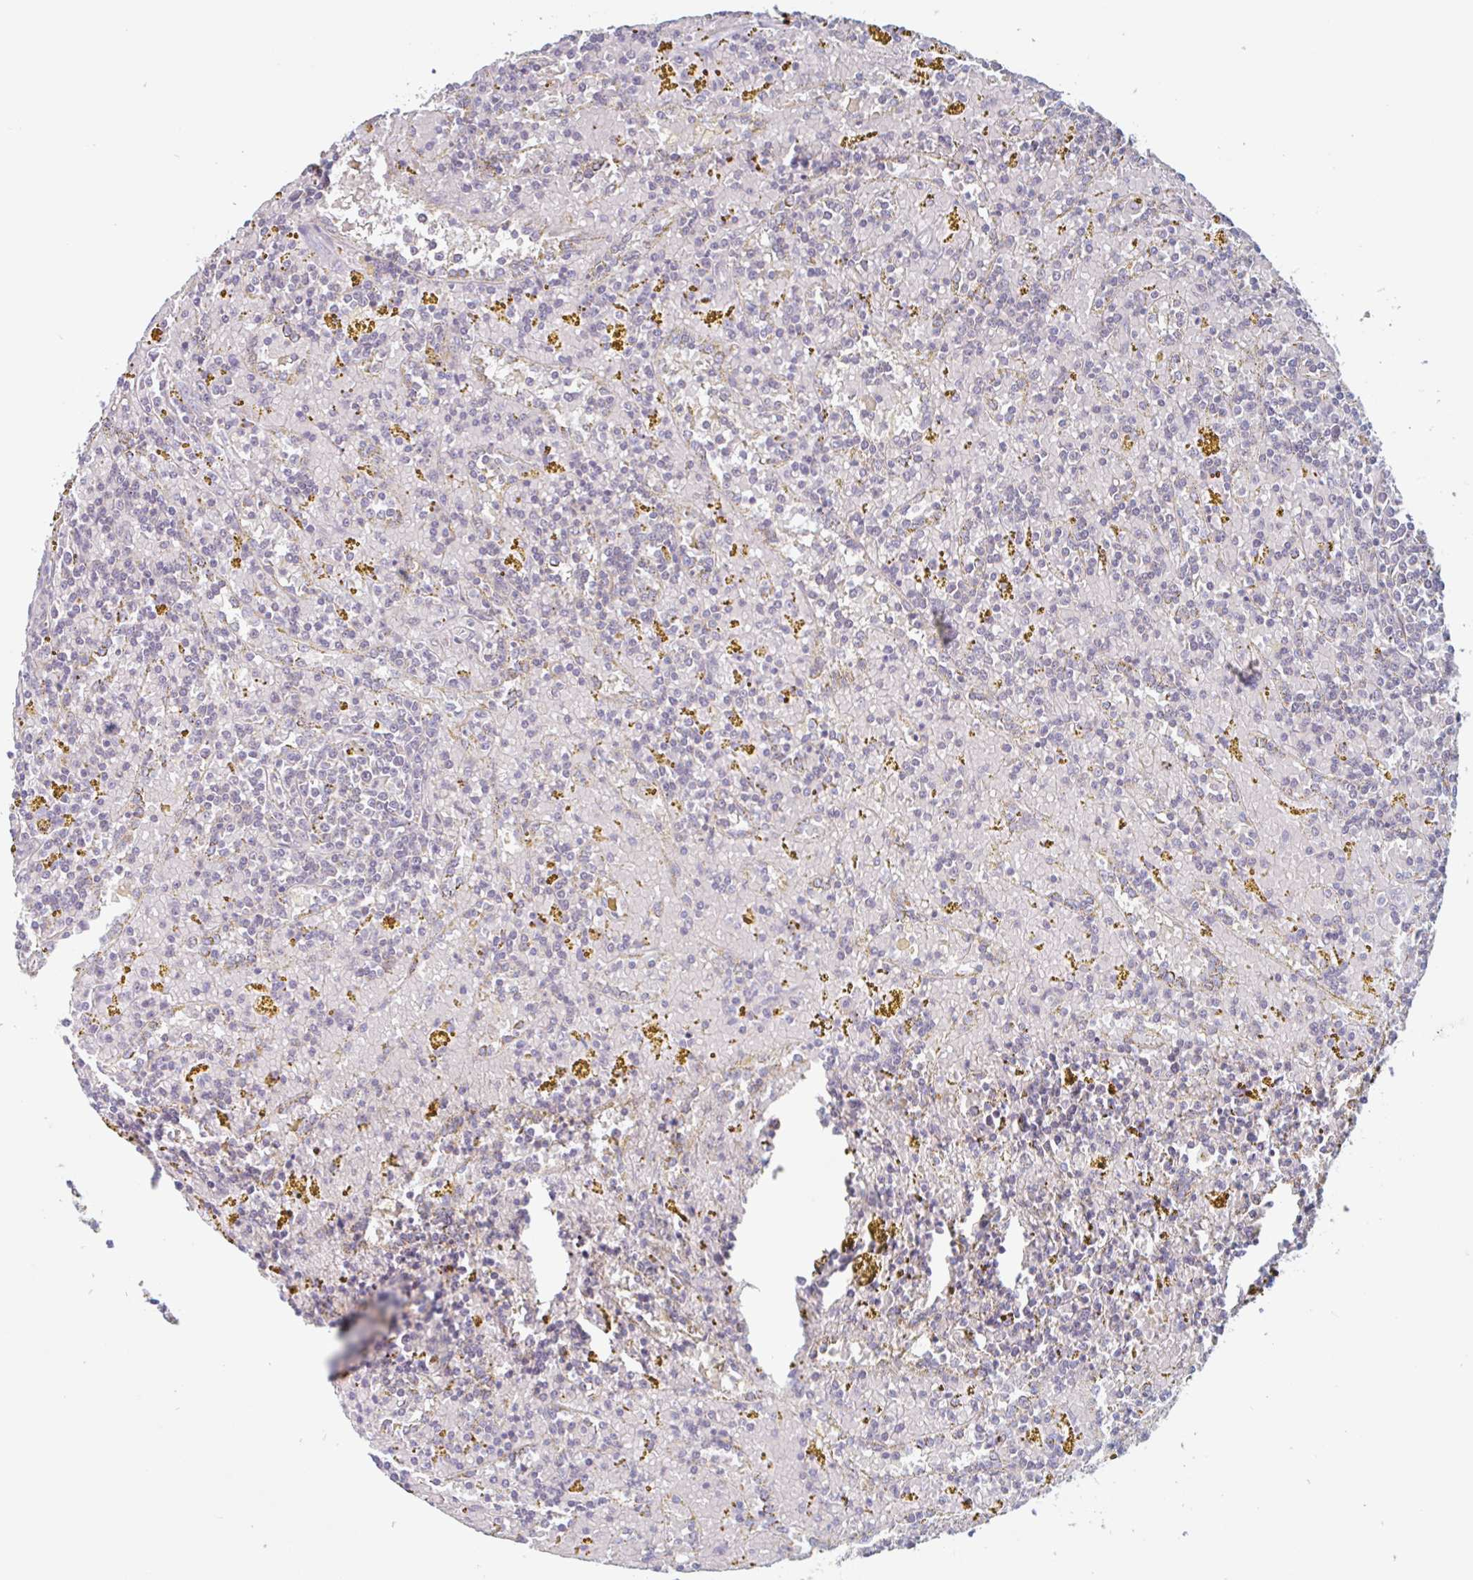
{"staining": {"intensity": "negative", "quantity": "none", "location": "none"}, "tissue": "lymphoma", "cell_type": "Tumor cells", "image_type": "cancer", "snomed": [{"axis": "morphology", "description": "Malignant lymphoma, non-Hodgkin's type, Low grade"}, {"axis": "topography", "description": "Spleen"}, {"axis": "topography", "description": "Lymph node"}], "caption": "This is an IHC micrograph of human lymphoma. There is no staining in tumor cells.", "gene": "SURF1", "patient": {"sex": "female", "age": 66}}